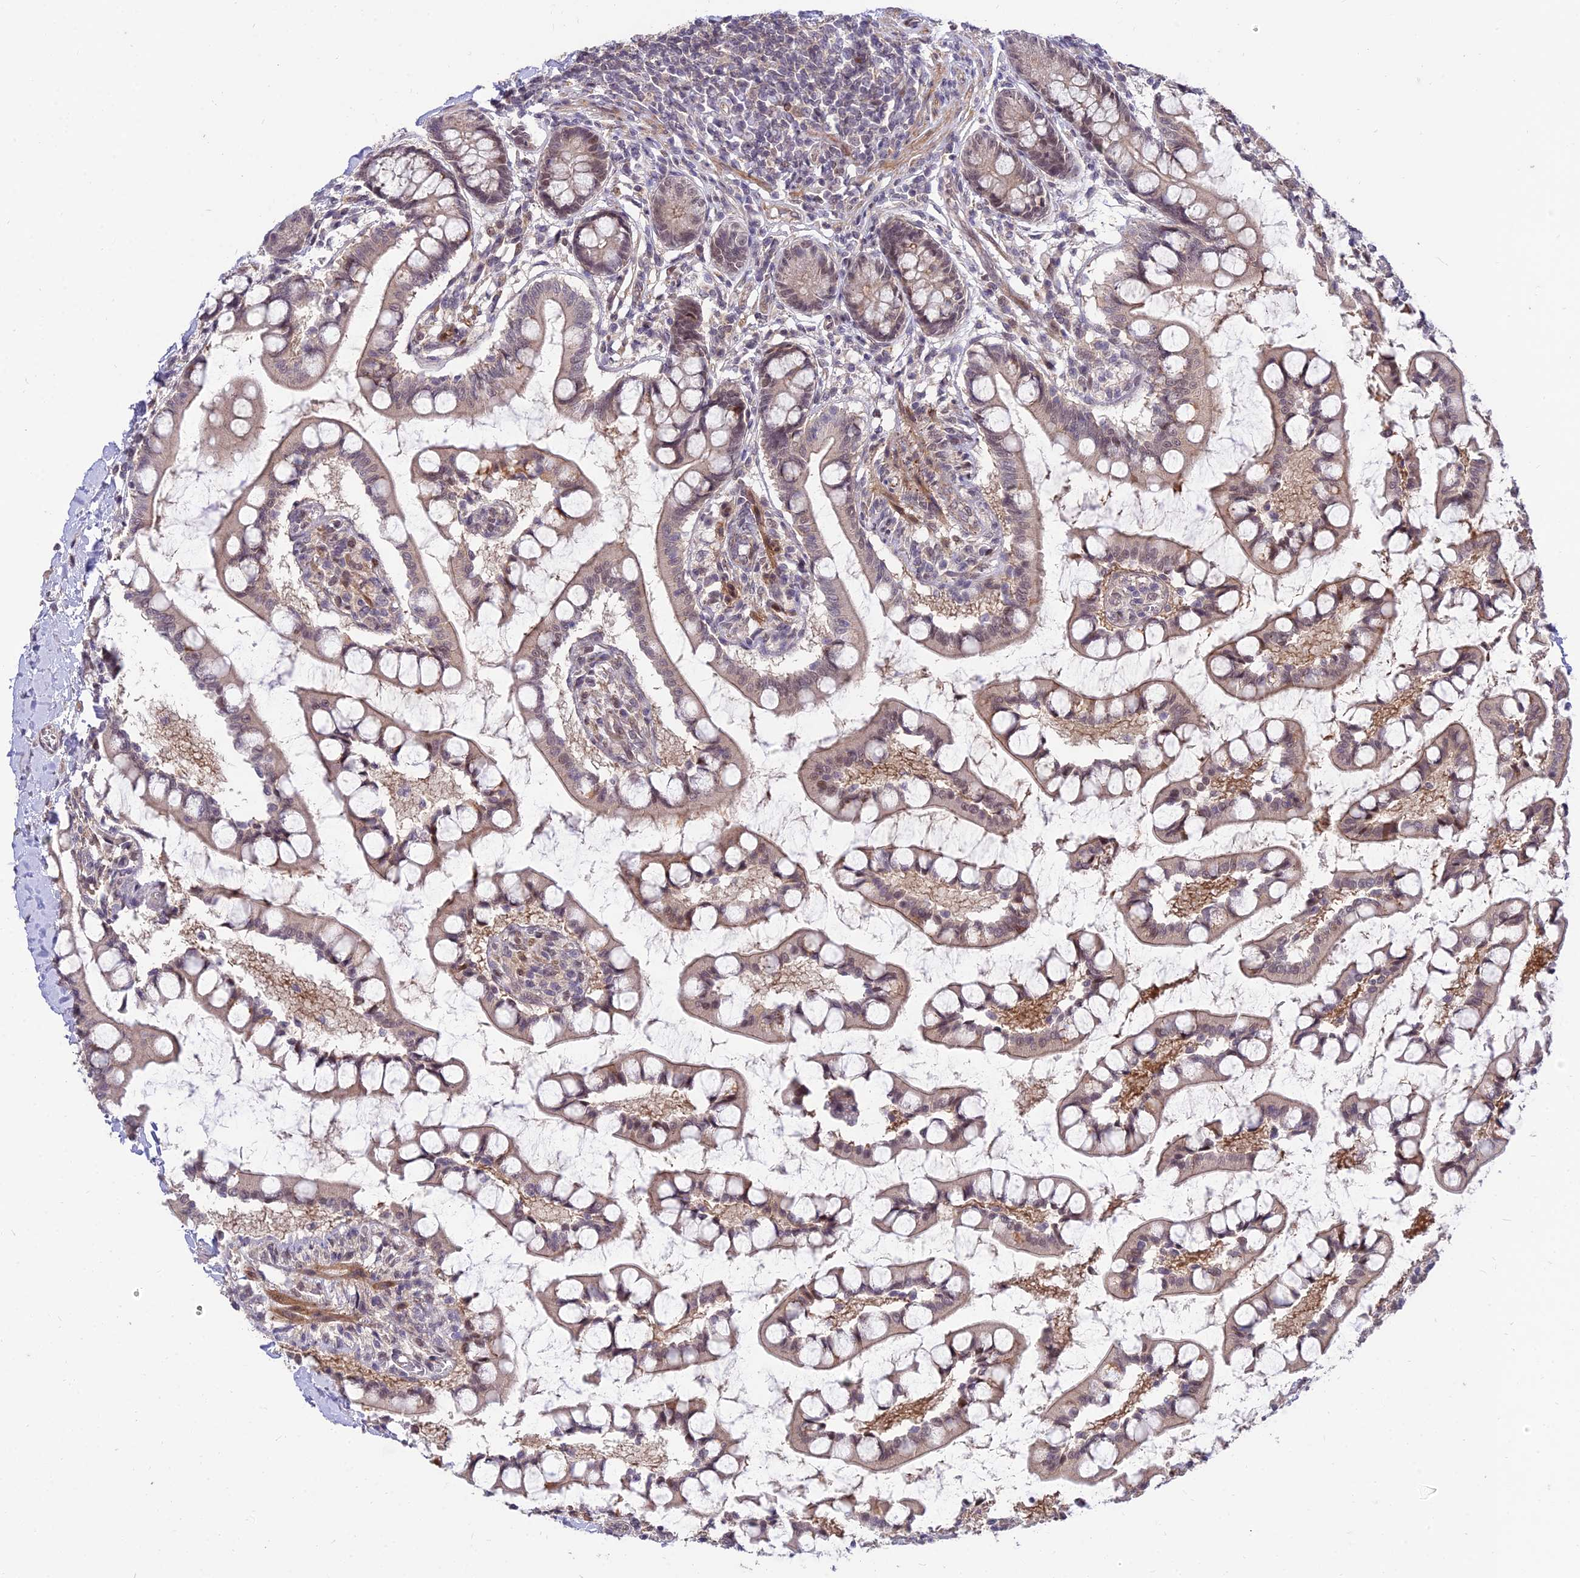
{"staining": {"intensity": "moderate", "quantity": ">75%", "location": "cytoplasmic/membranous,nuclear"}, "tissue": "small intestine", "cell_type": "Glandular cells", "image_type": "normal", "snomed": [{"axis": "morphology", "description": "Normal tissue, NOS"}, {"axis": "topography", "description": "Small intestine"}], "caption": "This is a micrograph of immunohistochemistry staining of benign small intestine, which shows moderate staining in the cytoplasmic/membranous,nuclear of glandular cells.", "gene": "ZNF85", "patient": {"sex": "male", "age": 52}}